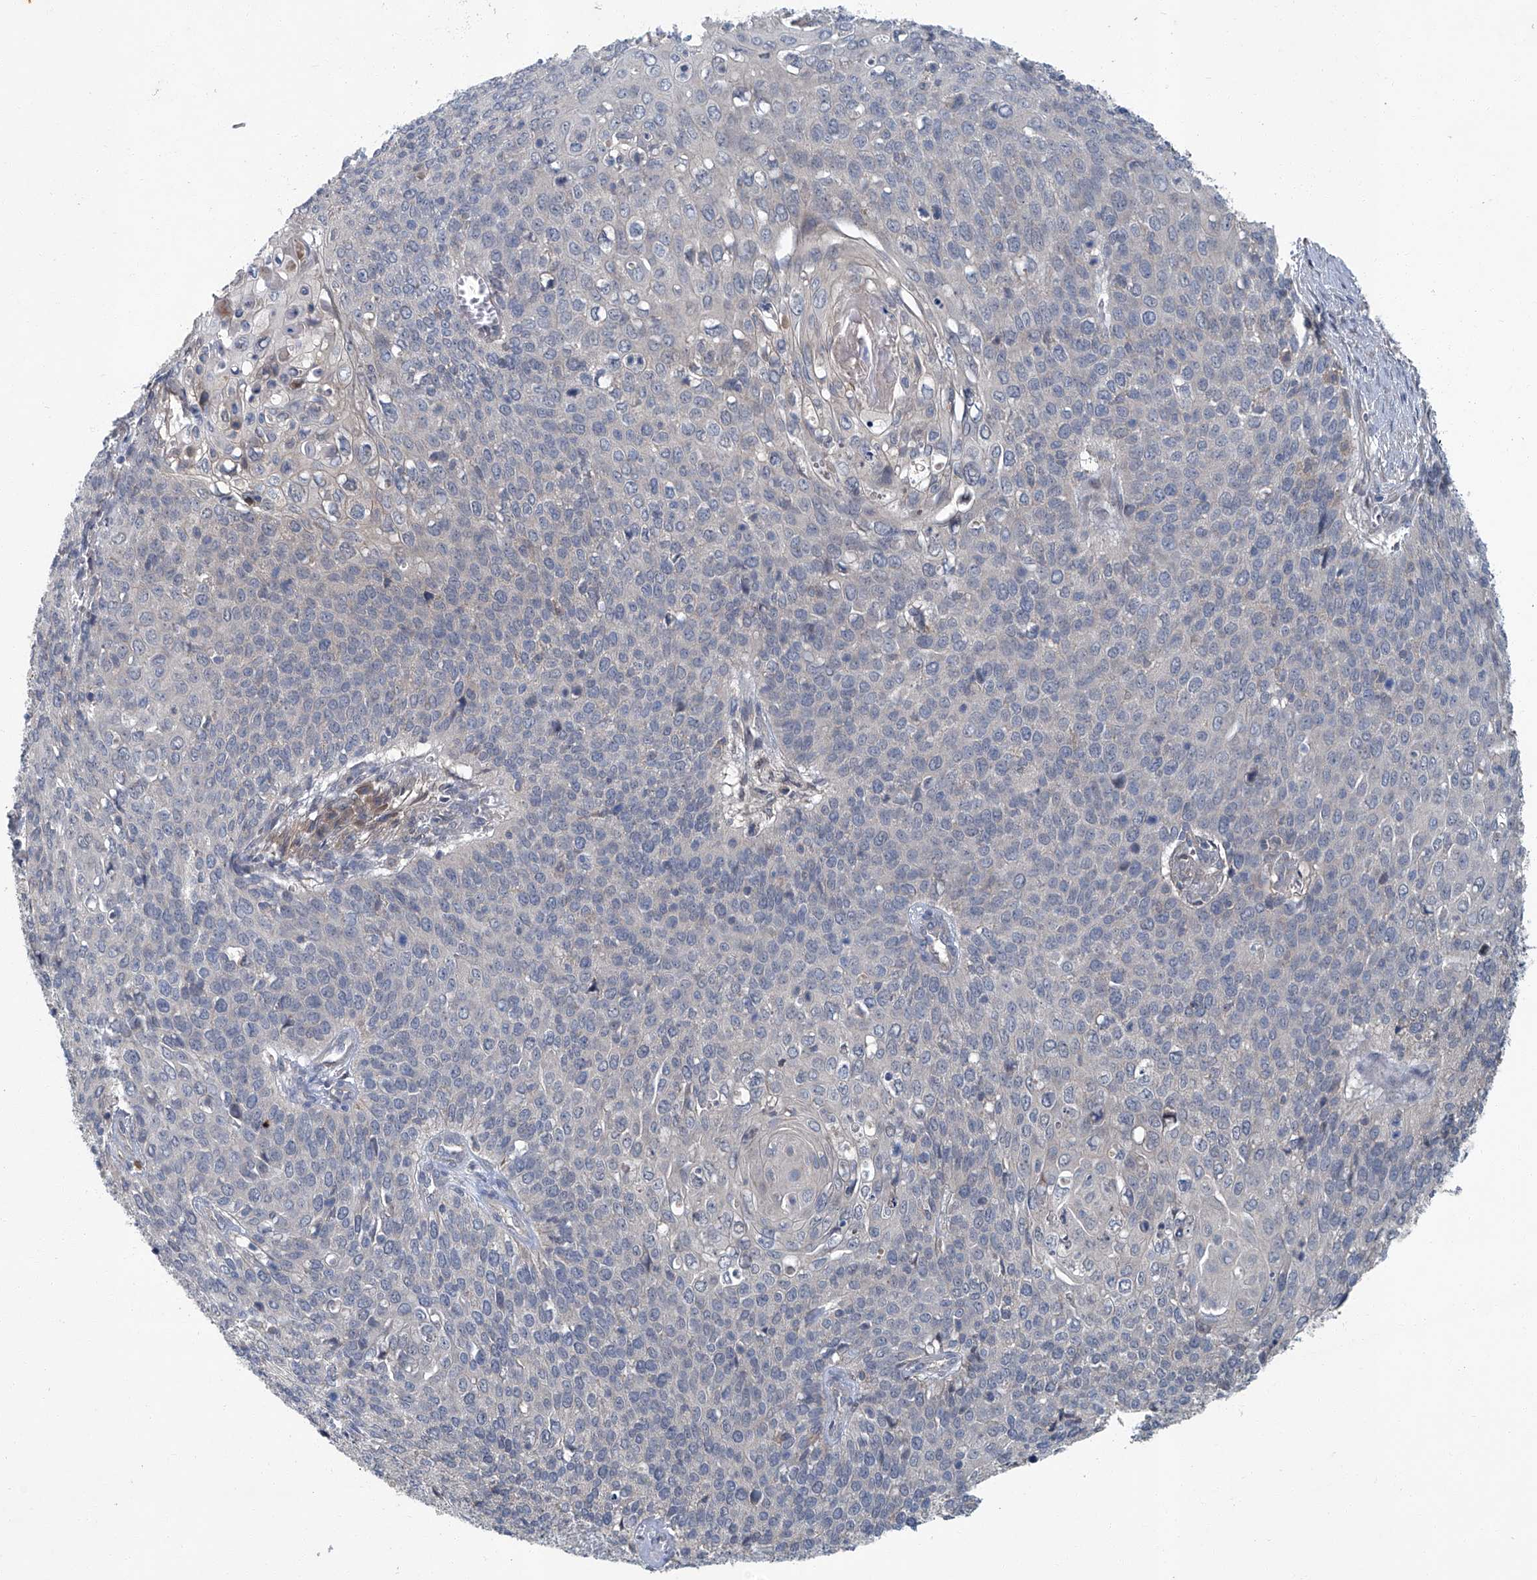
{"staining": {"intensity": "negative", "quantity": "none", "location": "none"}, "tissue": "cervical cancer", "cell_type": "Tumor cells", "image_type": "cancer", "snomed": [{"axis": "morphology", "description": "Squamous cell carcinoma, NOS"}, {"axis": "topography", "description": "Cervix"}], "caption": "Immunohistochemical staining of cervical squamous cell carcinoma shows no significant expression in tumor cells.", "gene": "ANKRD34A", "patient": {"sex": "female", "age": 39}}